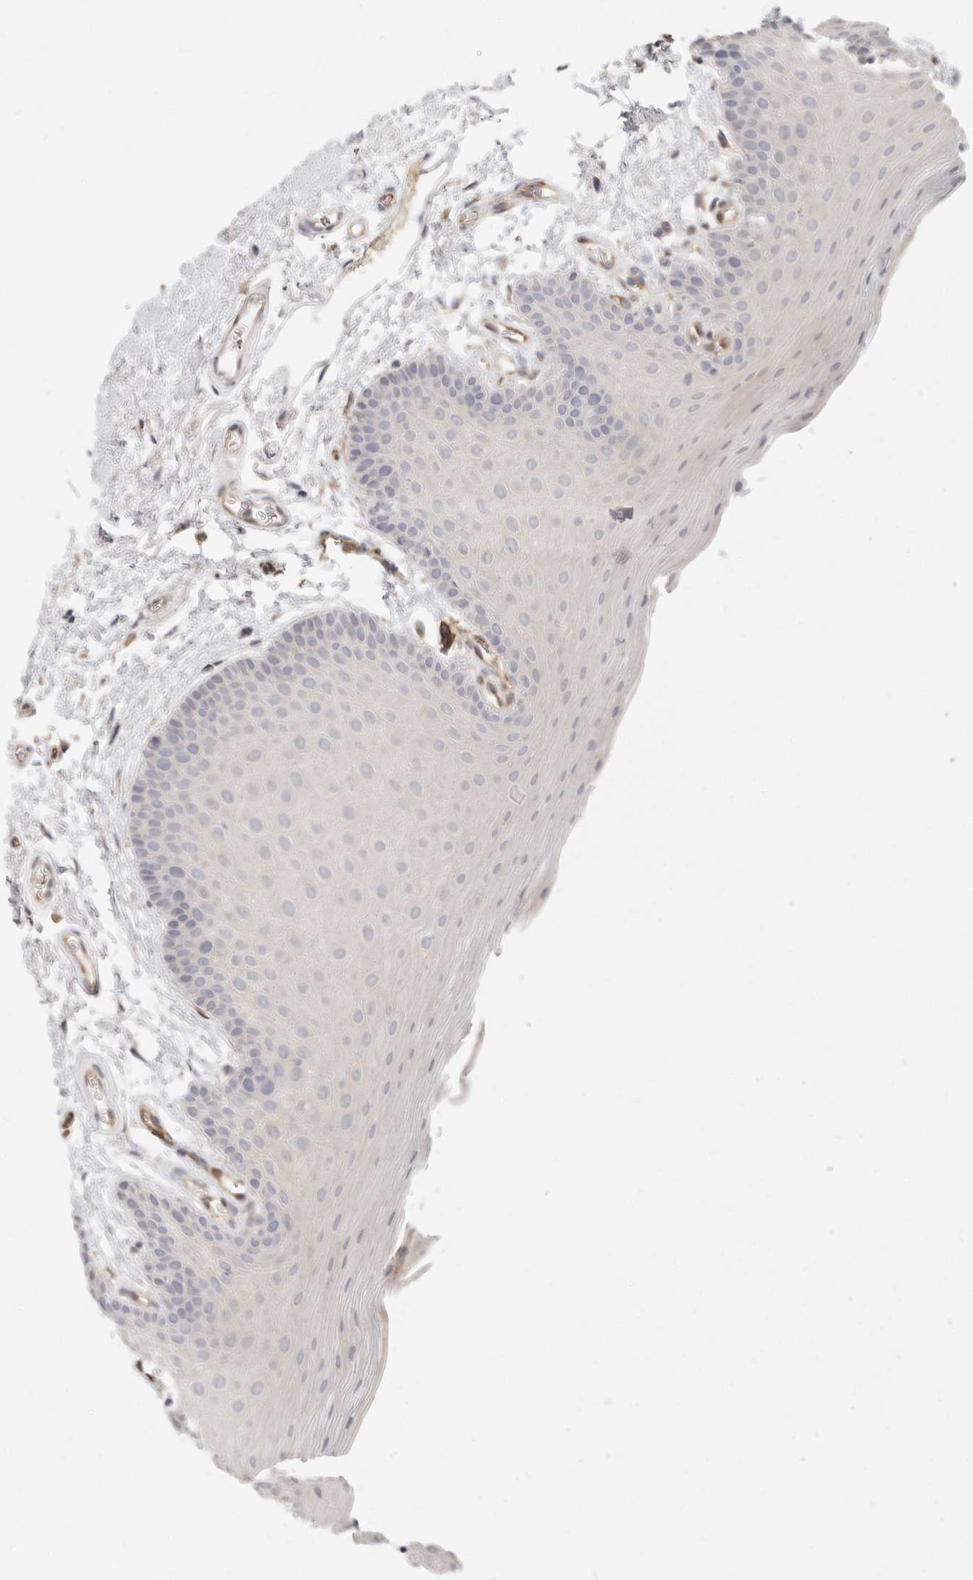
{"staining": {"intensity": "negative", "quantity": "none", "location": "none"}, "tissue": "oral mucosa", "cell_type": "Squamous epithelial cells", "image_type": "normal", "snomed": [{"axis": "morphology", "description": "Normal tissue, NOS"}, {"axis": "topography", "description": "Oral tissue"}], "caption": "Squamous epithelial cells show no significant protein staining in normal oral mucosa. (DAB (3,3'-diaminobenzidine) immunohistochemistry visualized using brightfield microscopy, high magnification).", "gene": "SPRING1", "patient": {"sex": "male", "age": 62}}